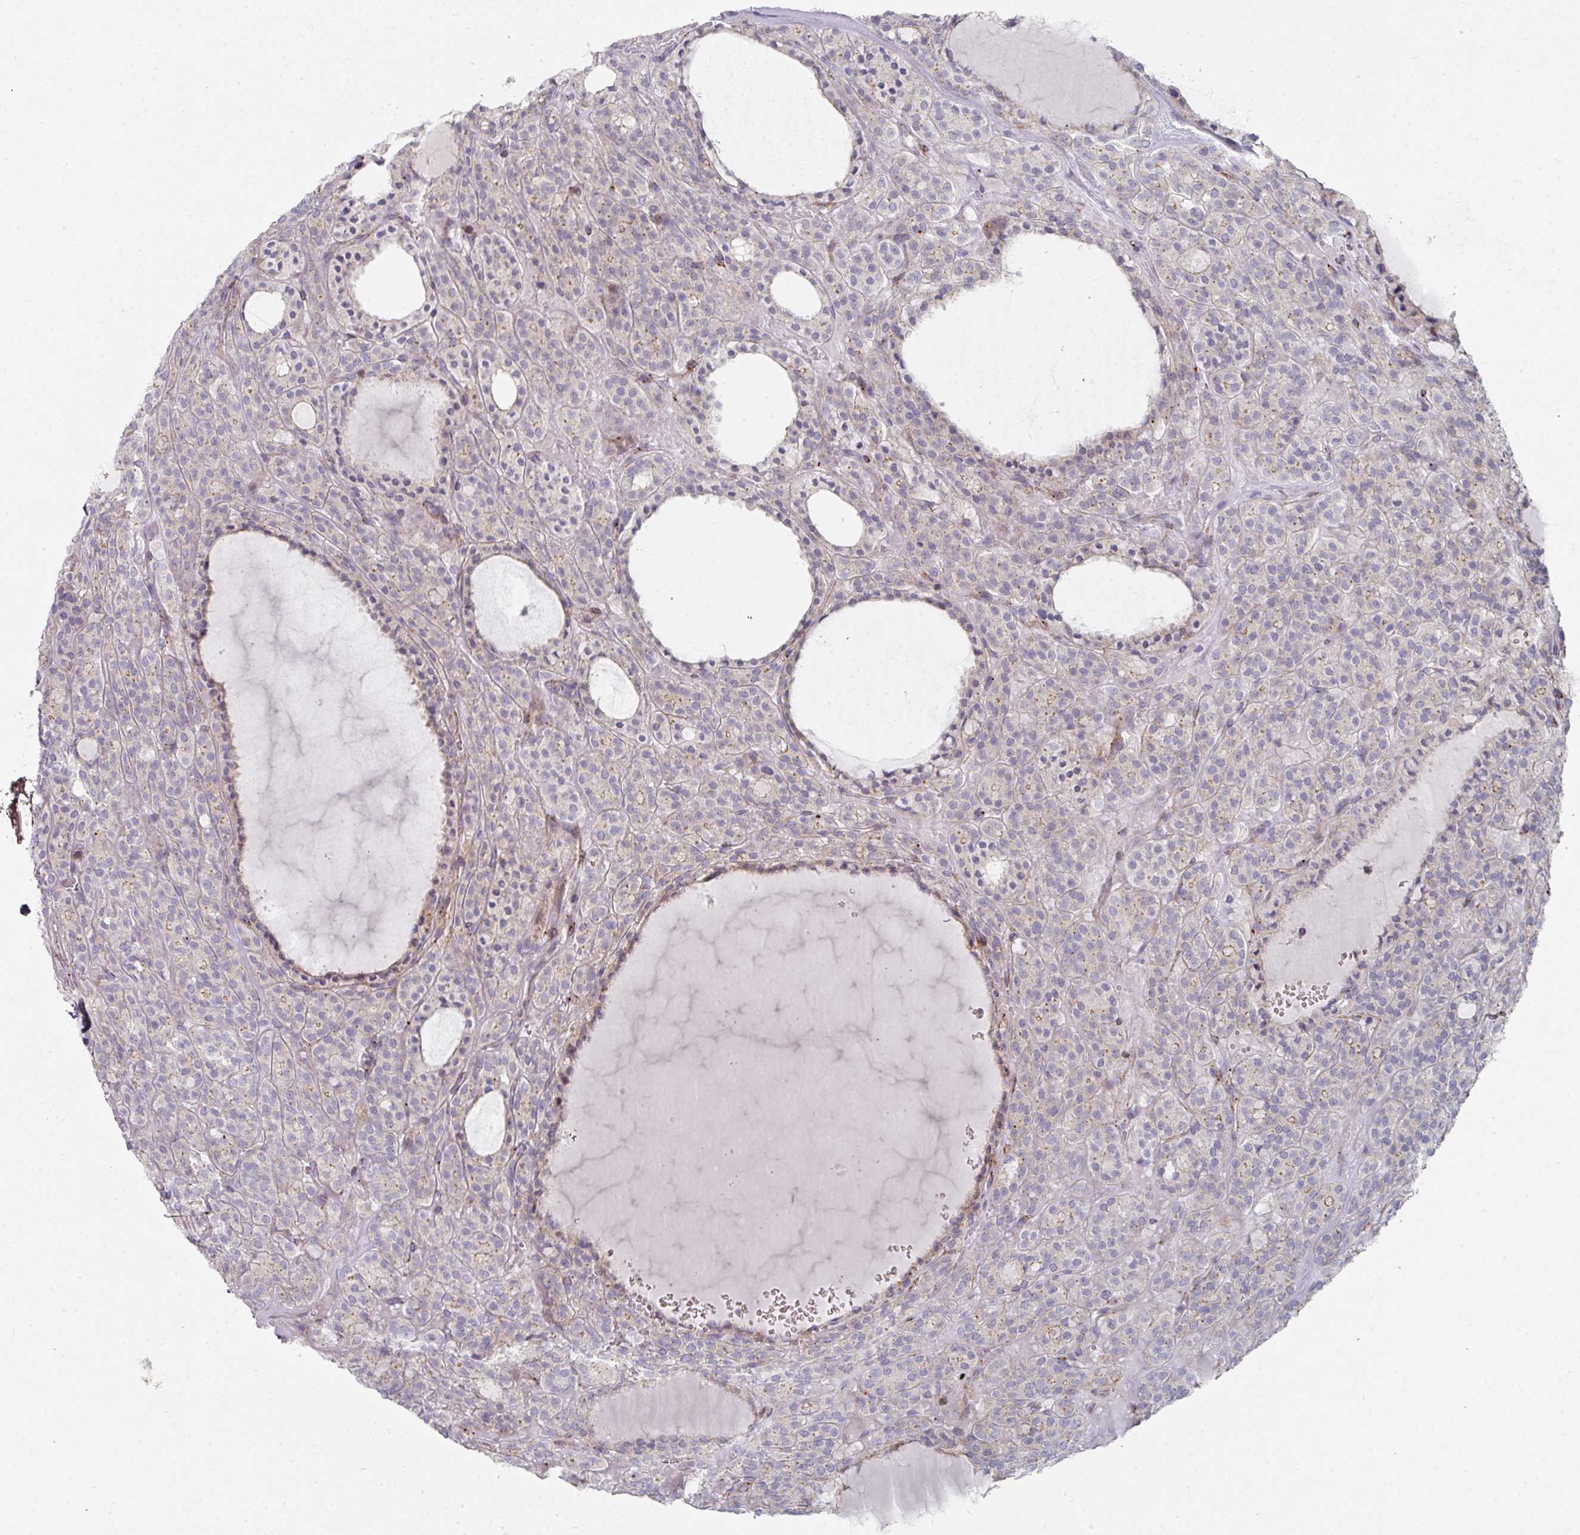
{"staining": {"intensity": "weak", "quantity": "<25%", "location": "cytoplasmic/membranous"}, "tissue": "thyroid cancer", "cell_type": "Tumor cells", "image_type": "cancer", "snomed": [{"axis": "morphology", "description": "Follicular adenoma carcinoma, NOS"}, {"axis": "topography", "description": "Thyroid gland"}], "caption": "This is an IHC micrograph of thyroid cancer. There is no staining in tumor cells.", "gene": "NT5C1A", "patient": {"sex": "female", "age": 63}}